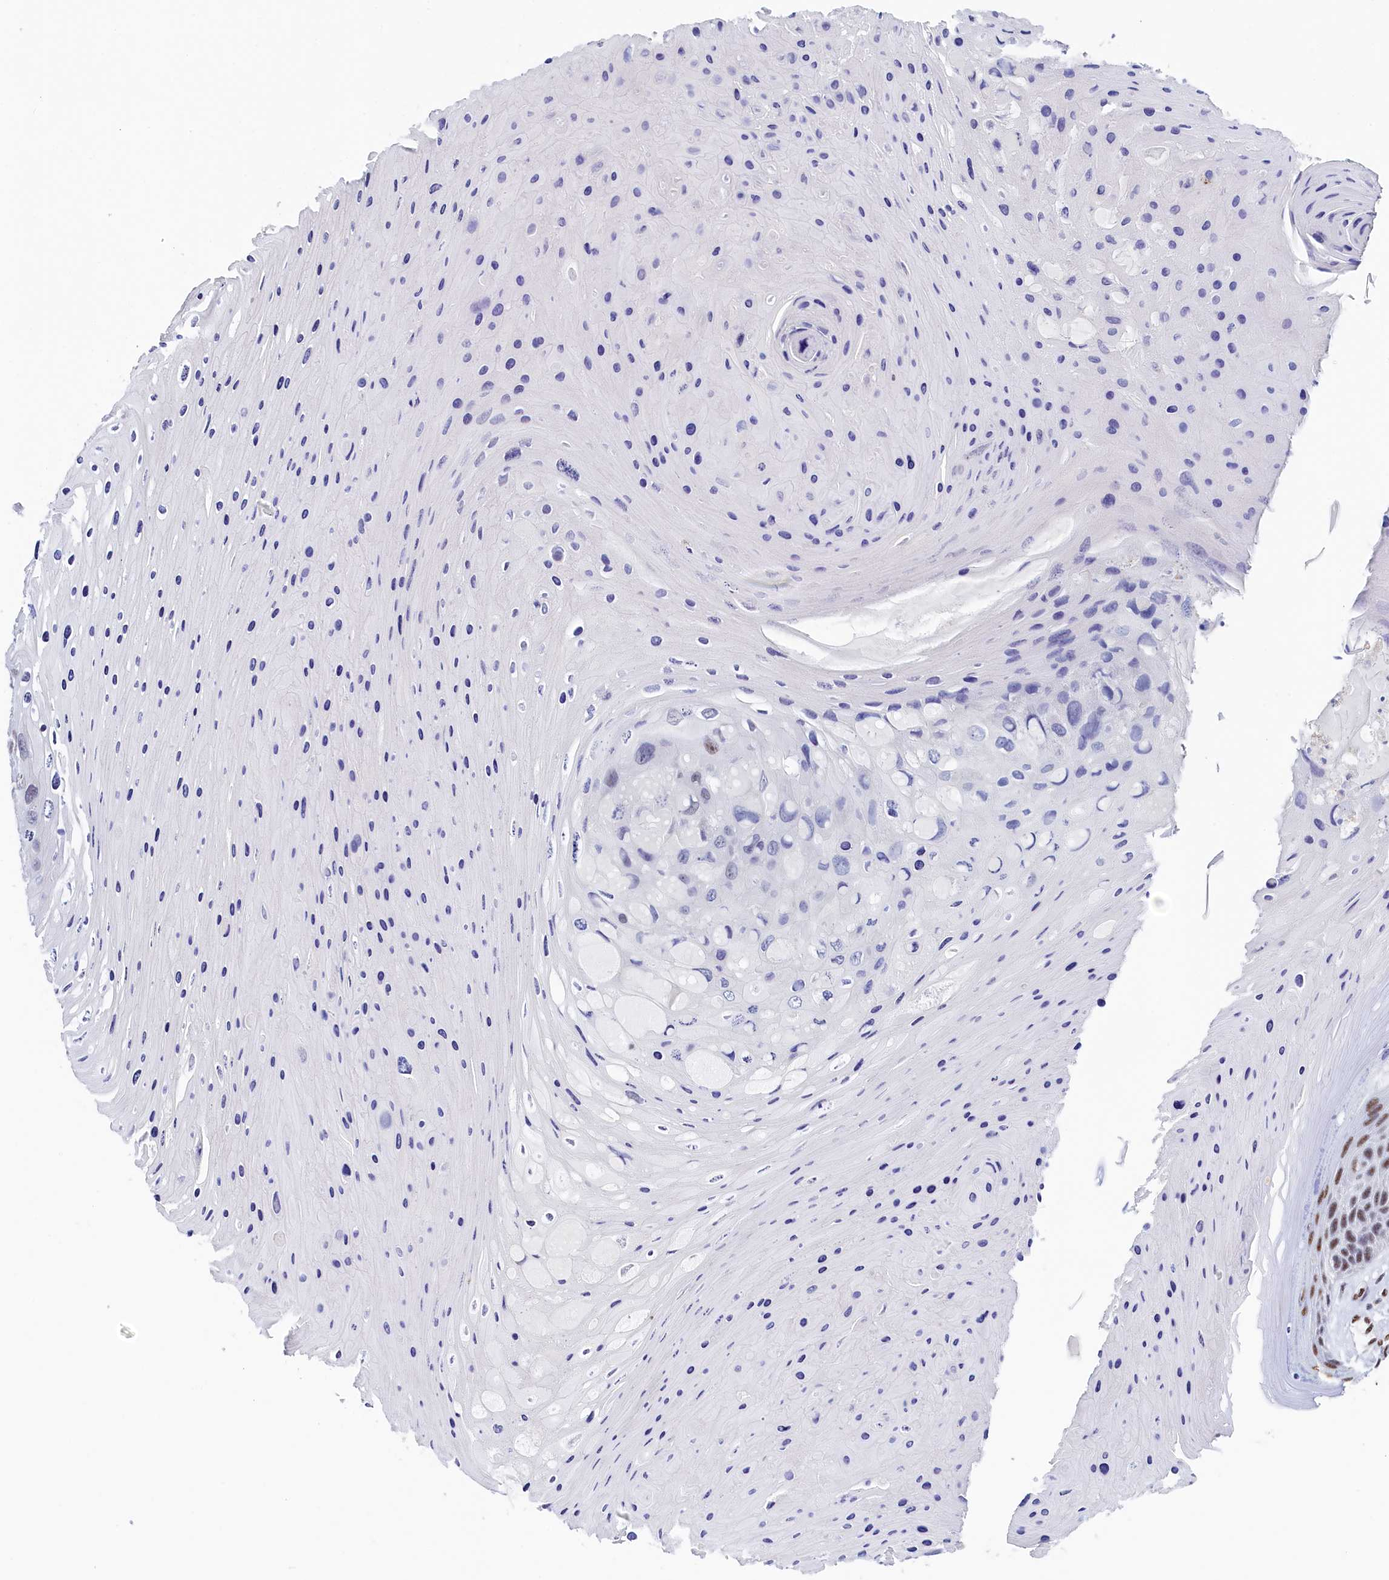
{"staining": {"intensity": "moderate", "quantity": ">75%", "location": "nuclear"}, "tissue": "skin cancer", "cell_type": "Tumor cells", "image_type": "cancer", "snomed": [{"axis": "morphology", "description": "Squamous cell carcinoma, NOS"}, {"axis": "topography", "description": "Skin"}], "caption": "This is a histology image of IHC staining of skin cancer (squamous cell carcinoma), which shows moderate positivity in the nuclear of tumor cells.", "gene": "MOSPD3", "patient": {"sex": "female", "age": 88}}